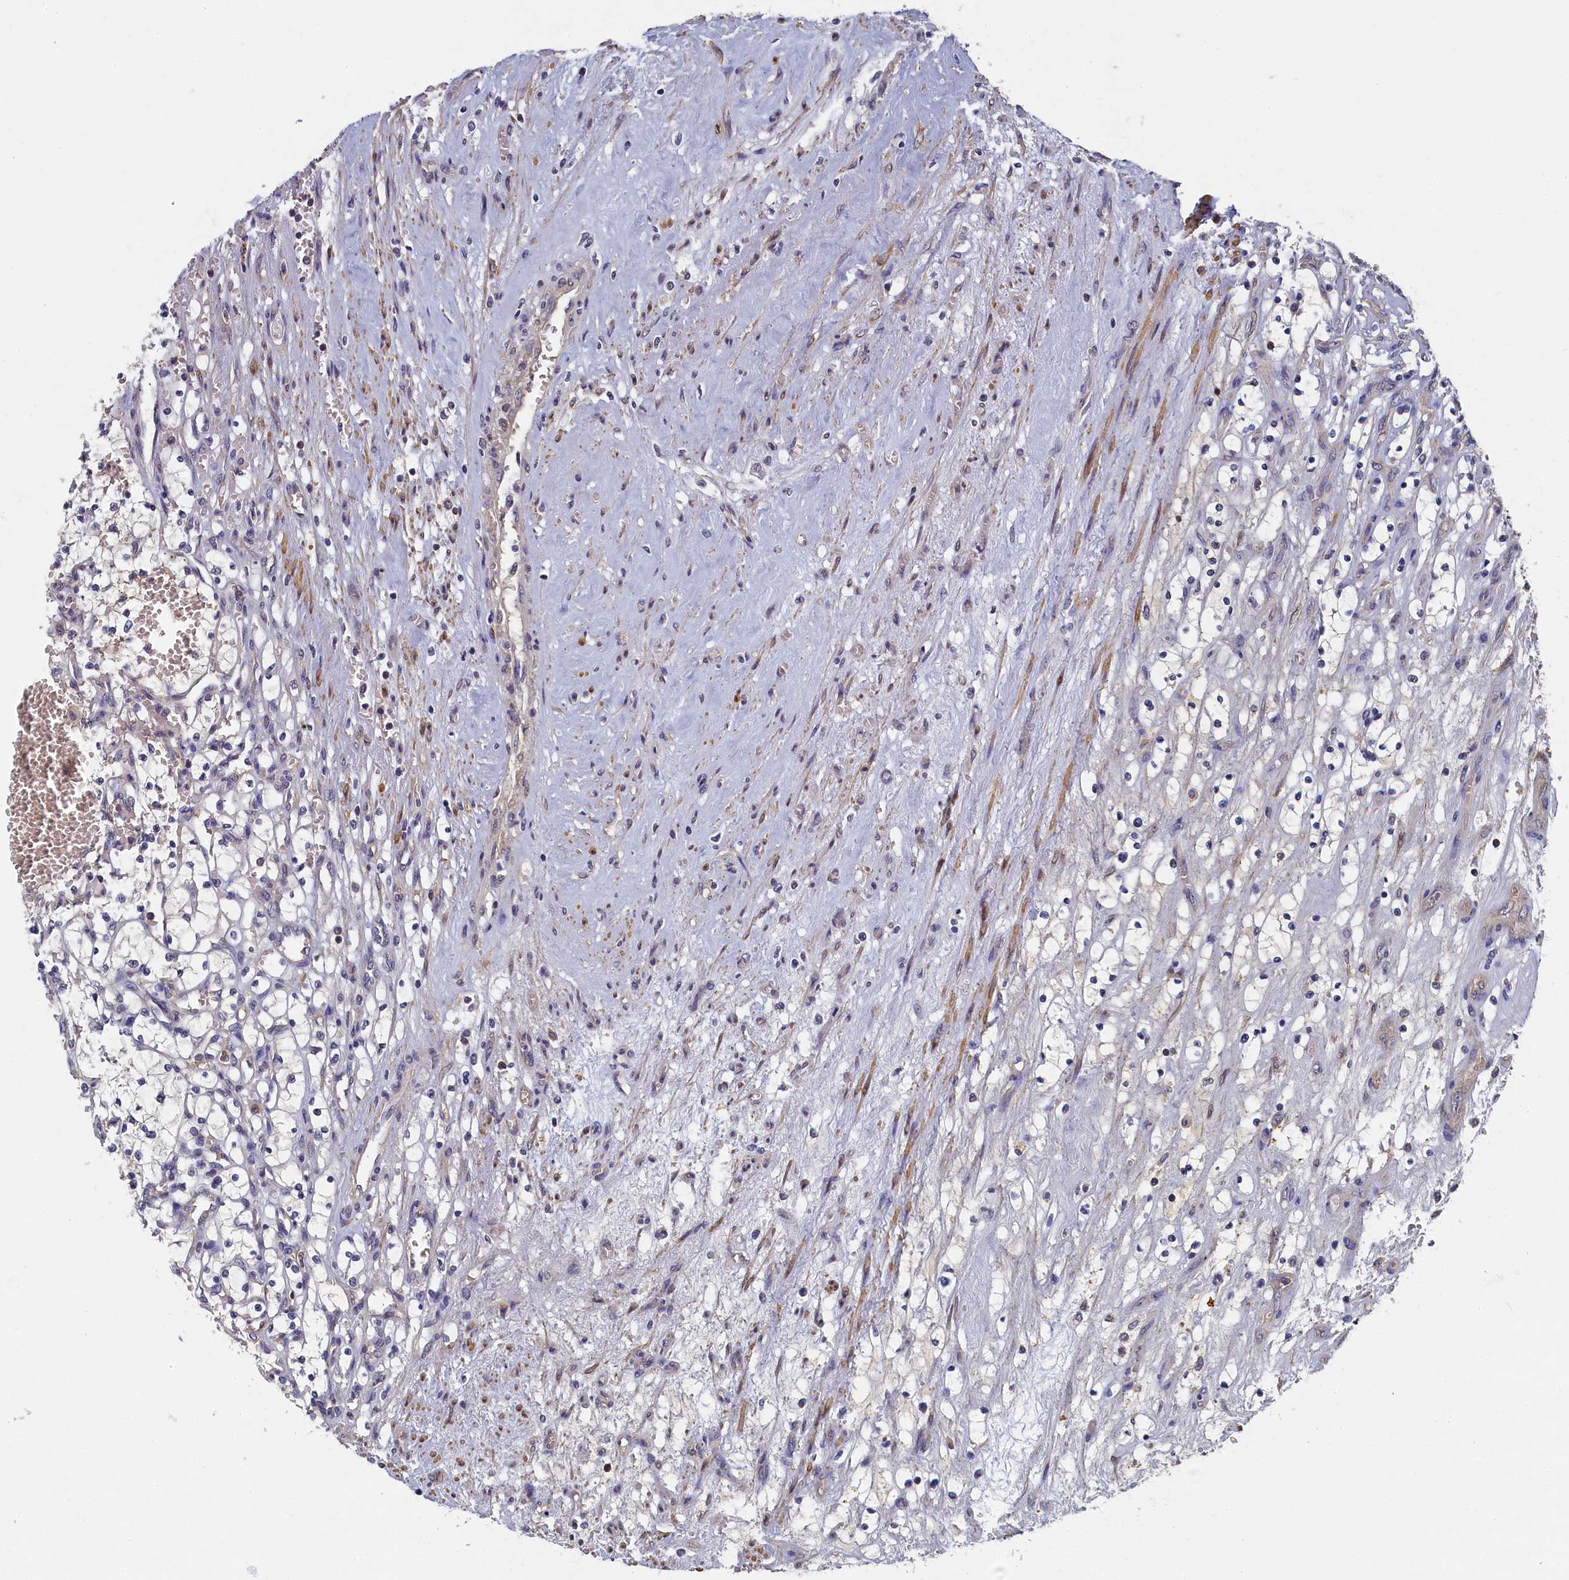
{"staining": {"intensity": "negative", "quantity": "none", "location": "none"}, "tissue": "renal cancer", "cell_type": "Tumor cells", "image_type": "cancer", "snomed": [{"axis": "morphology", "description": "Adenocarcinoma, NOS"}, {"axis": "topography", "description": "Kidney"}], "caption": "Immunohistochemistry micrograph of neoplastic tissue: human renal cancer stained with DAB shows no significant protein expression in tumor cells. The staining is performed using DAB brown chromogen with nuclei counter-stained in using hematoxylin.", "gene": "TBCB", "patient": {"sex": "female", "age": 69}}